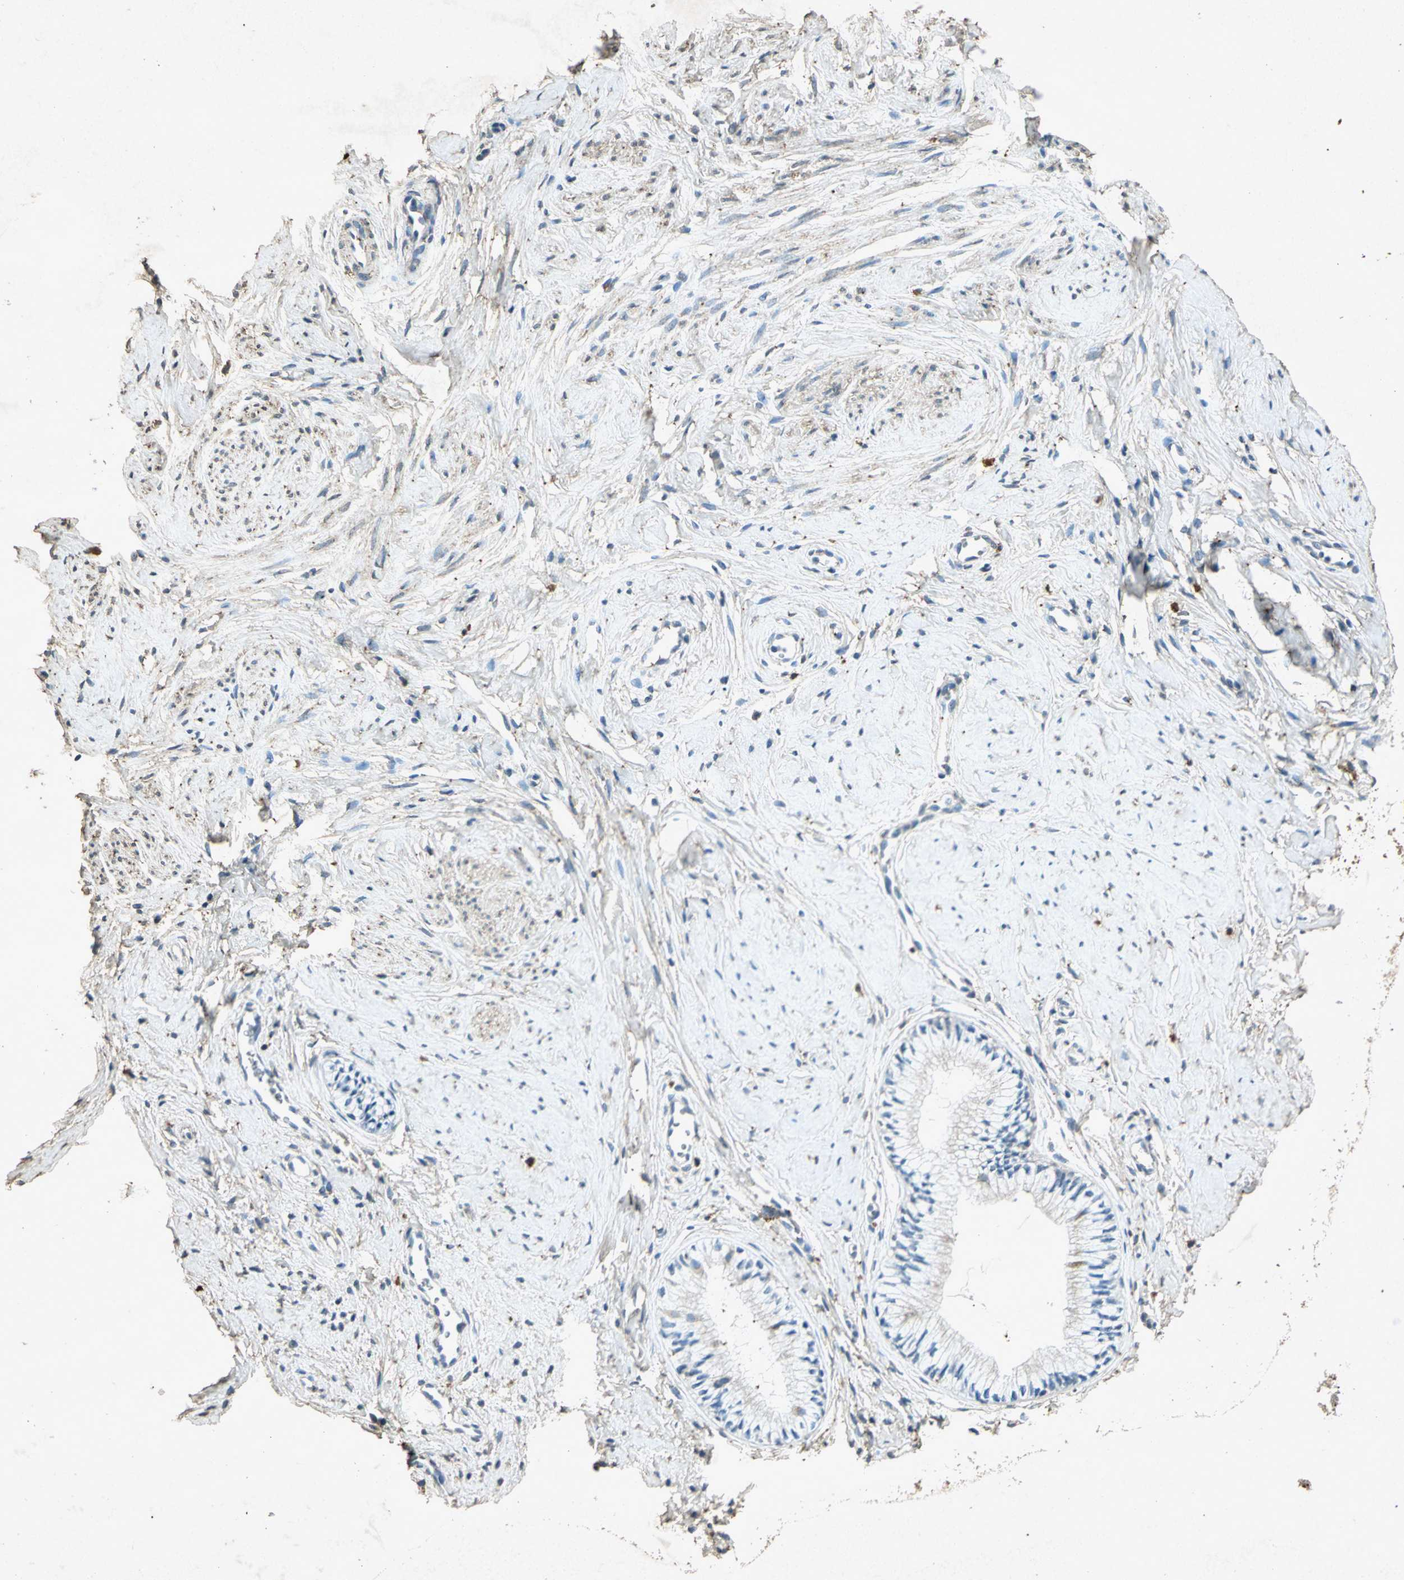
{"staining": {"intensity": "negative", "quantity": "none", "location": "none"}, "tissue": "cervix", "cell_type": "Glandular cells", "image_type": "normal", "snomed": [{"axis": "morphology", "description": "Normal tissue, NOS"}, {"axis": "topography", "description": "Cervix"}], "caption": "IHC of unremarkable human cervix displays no positivity in glandular cells.", "gene": "PSEN1", "patient": {"sex": "female", "age": 46}}